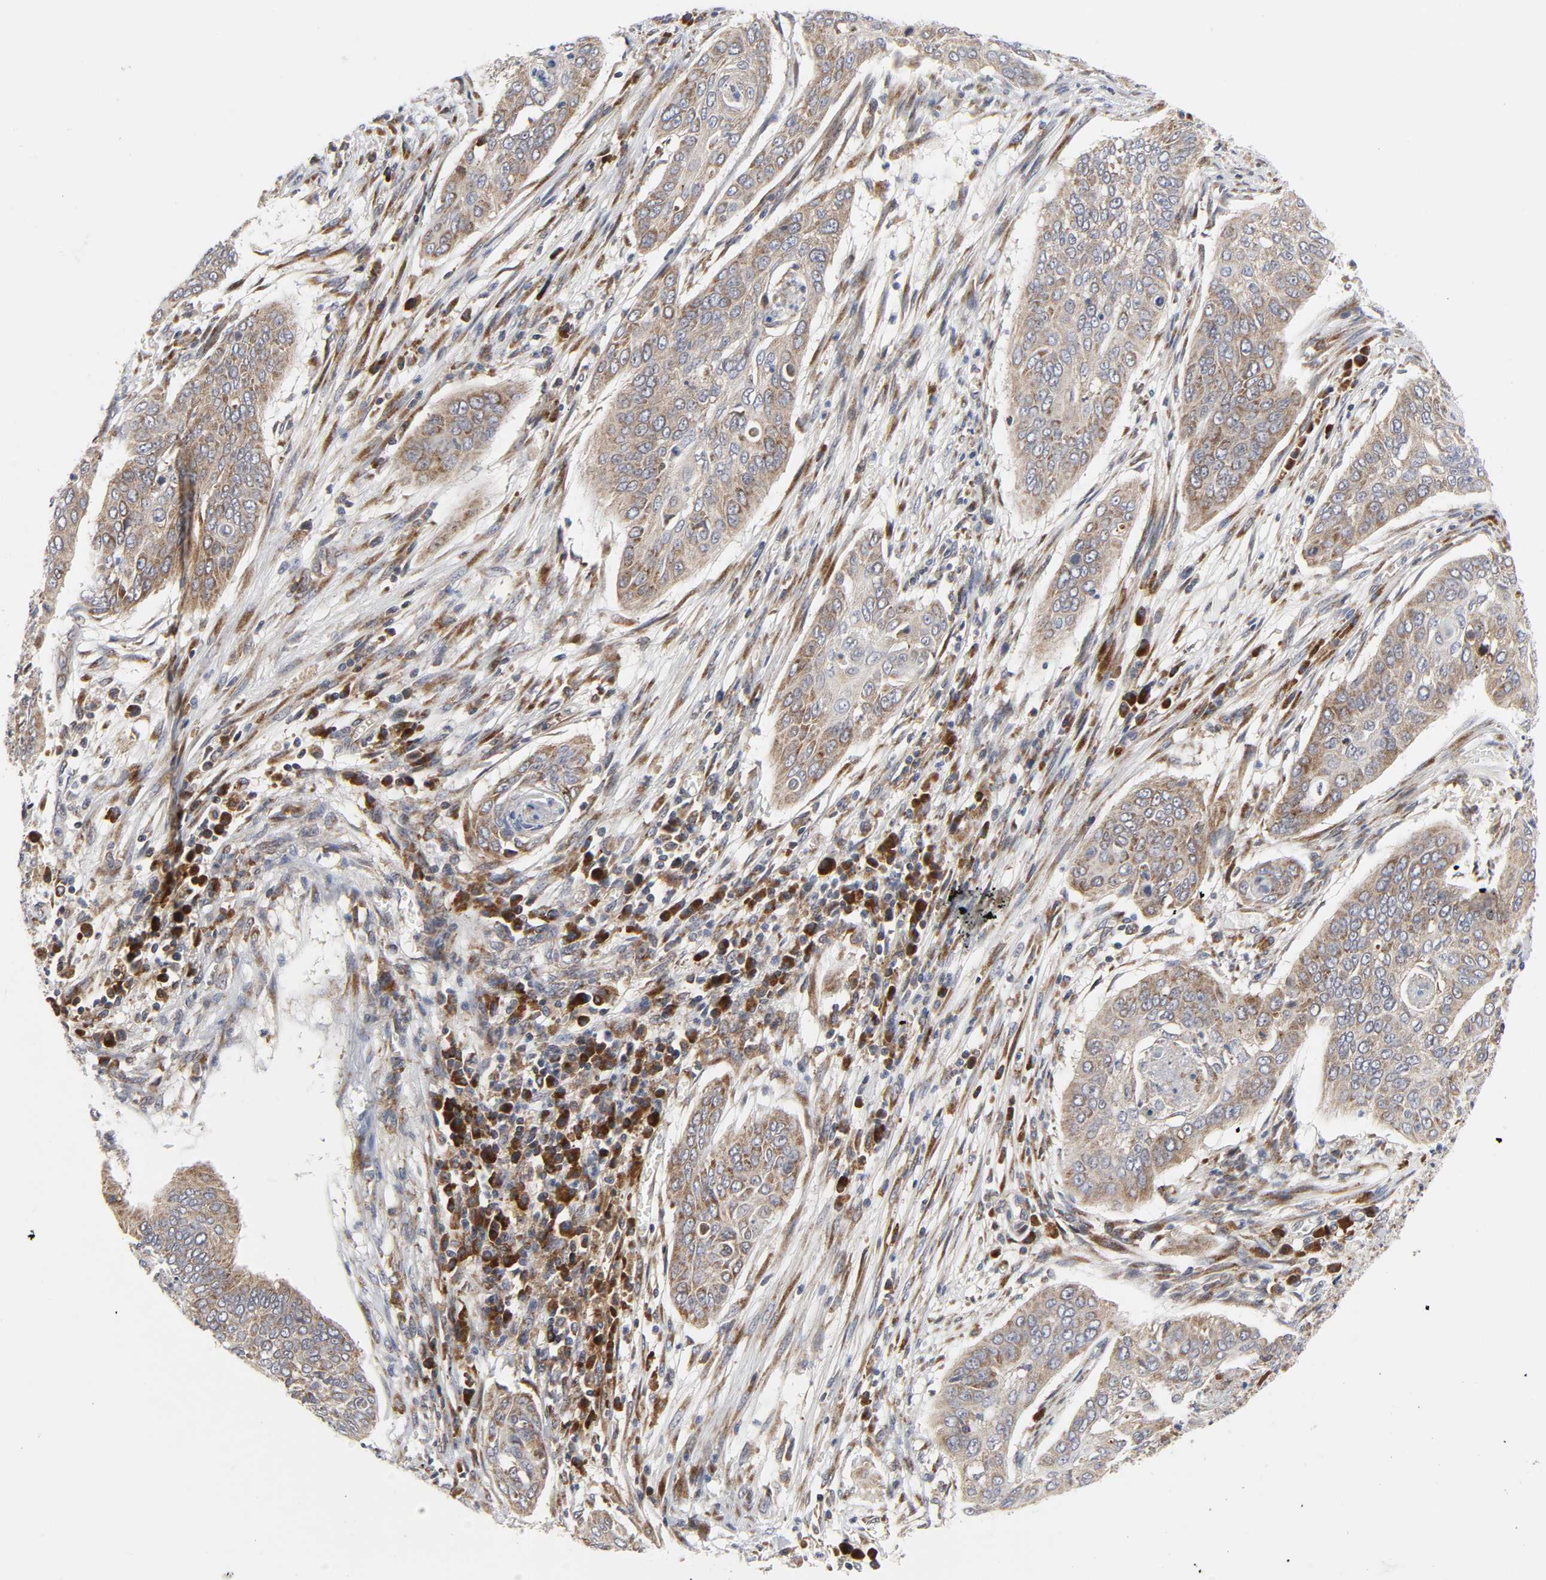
{"staining": {"intensity": "moderate", "quantity": ">75%", "location": "cytoplasmic/membranous"}, "tissue": "cervical cancer", "cell_type": "Tumor cells", "image_type": "cancer", "snomed": [{"axis": "morphology", "description": "Squamous cell carcinoma, NOS"}, {"axis": "topography", "description": "Cervix"}], "caption": "IHC micrograph of human cervical cancer stained for a protein (brown), which shows medium levels of moderate cytoplasmic/membranous positivity in approximately >75% of tumor cells.", "gene": "BAX", "patient": {"sex": "female", "age": 39}}